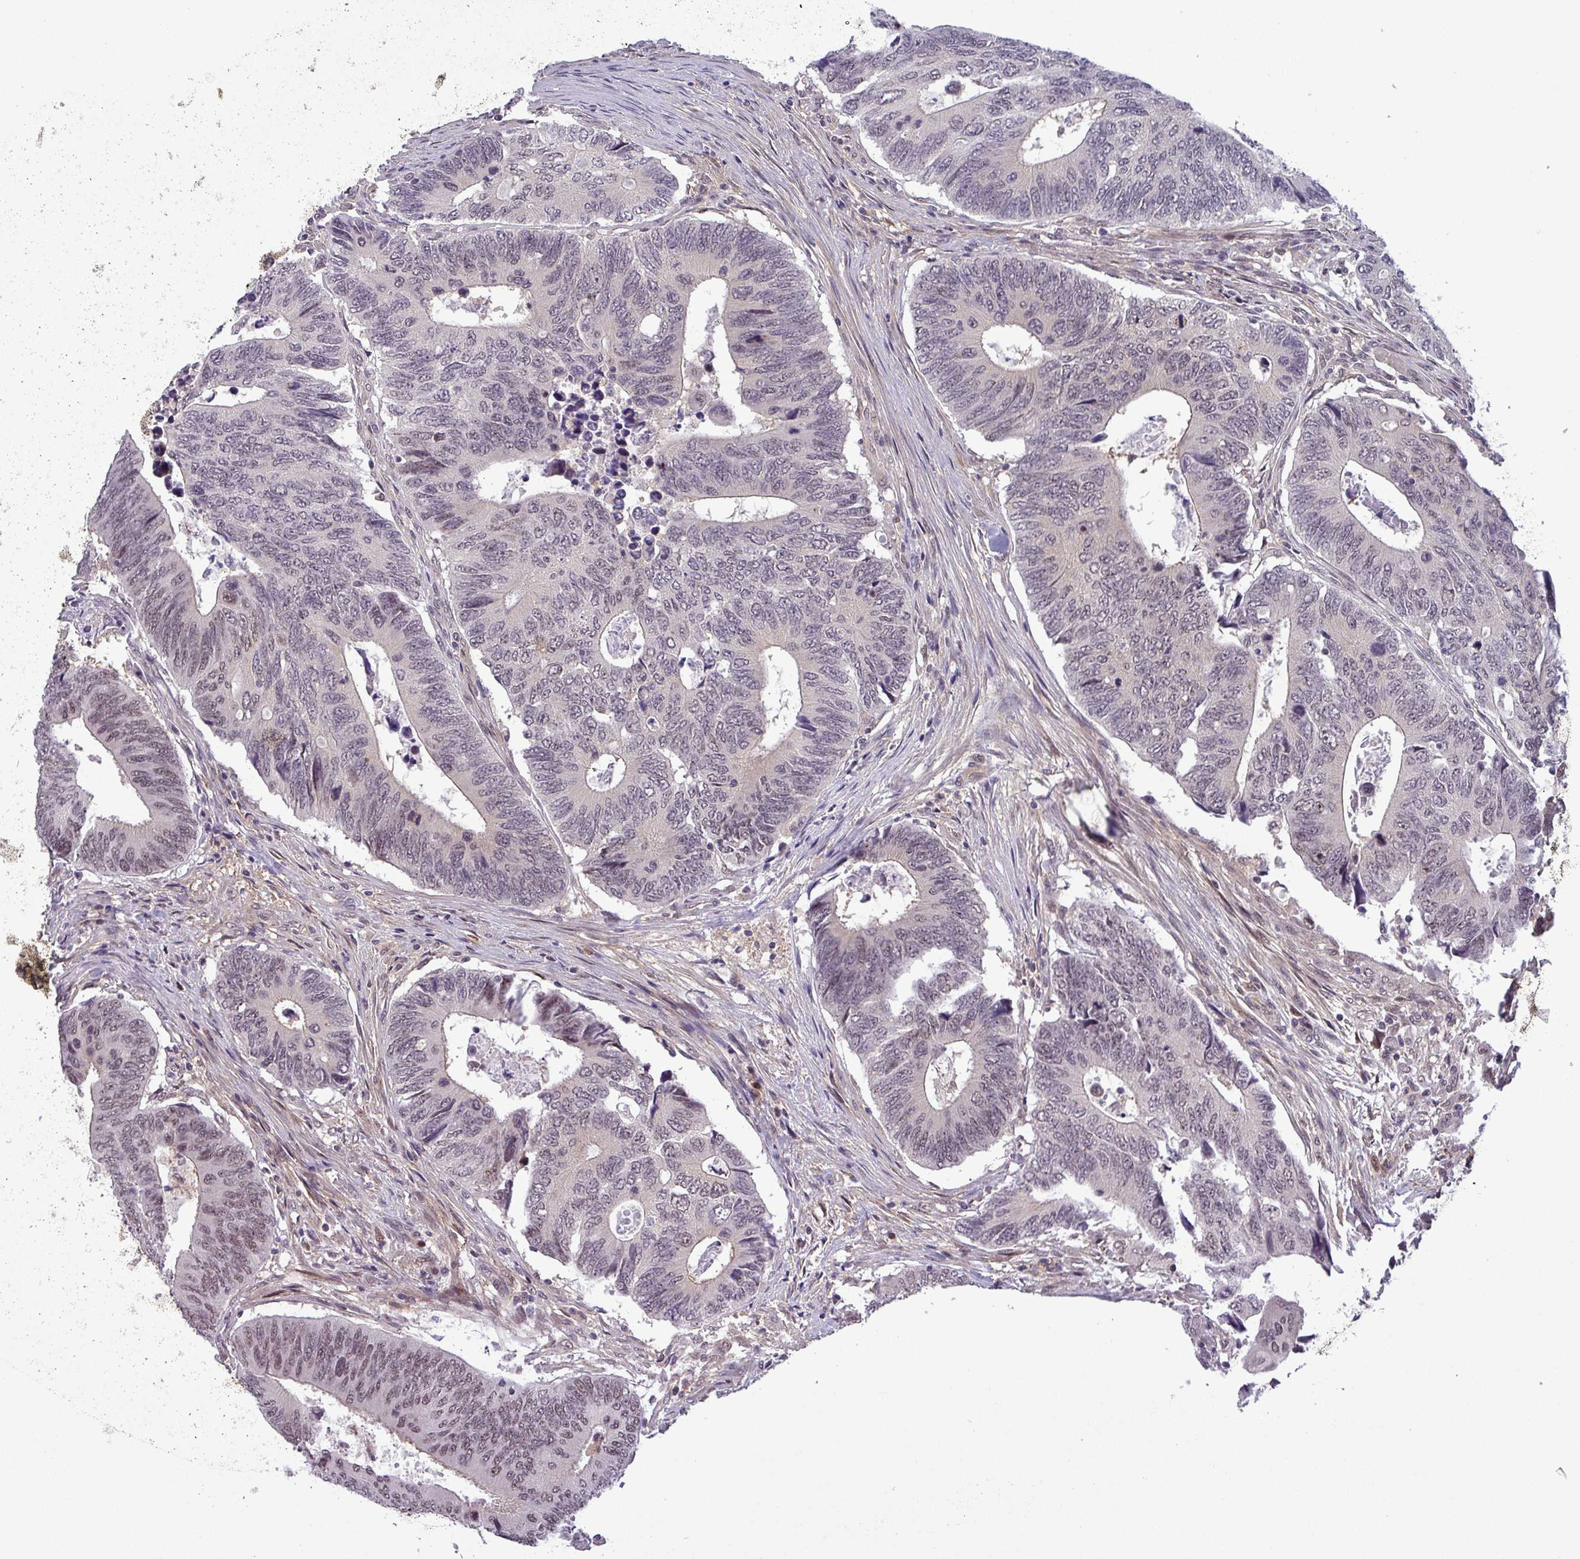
{"staining": {"intensity": "moderate", "quantity": "<25%", "location": "nuclear"}, "tissue": "colorectal cancer", "cell_type": "Tumor cells", "image_type": "cancer", "snomed": [{"axis": "morphology", "description": "Adenocarcinoma, NOS"}, {"axis": "topography", "description": "Colon"}], "caption": "Immunohistochemistry (IHC) (DAB (3,3'-diaminobenzidine)) staining of human colorectal cancer (adenocarcinoma) shows moderate nuclear protein staining in about <25% of tumor cells.", "gene": "NPFFR1", "patient": {"sex": "male", "age": 87}}